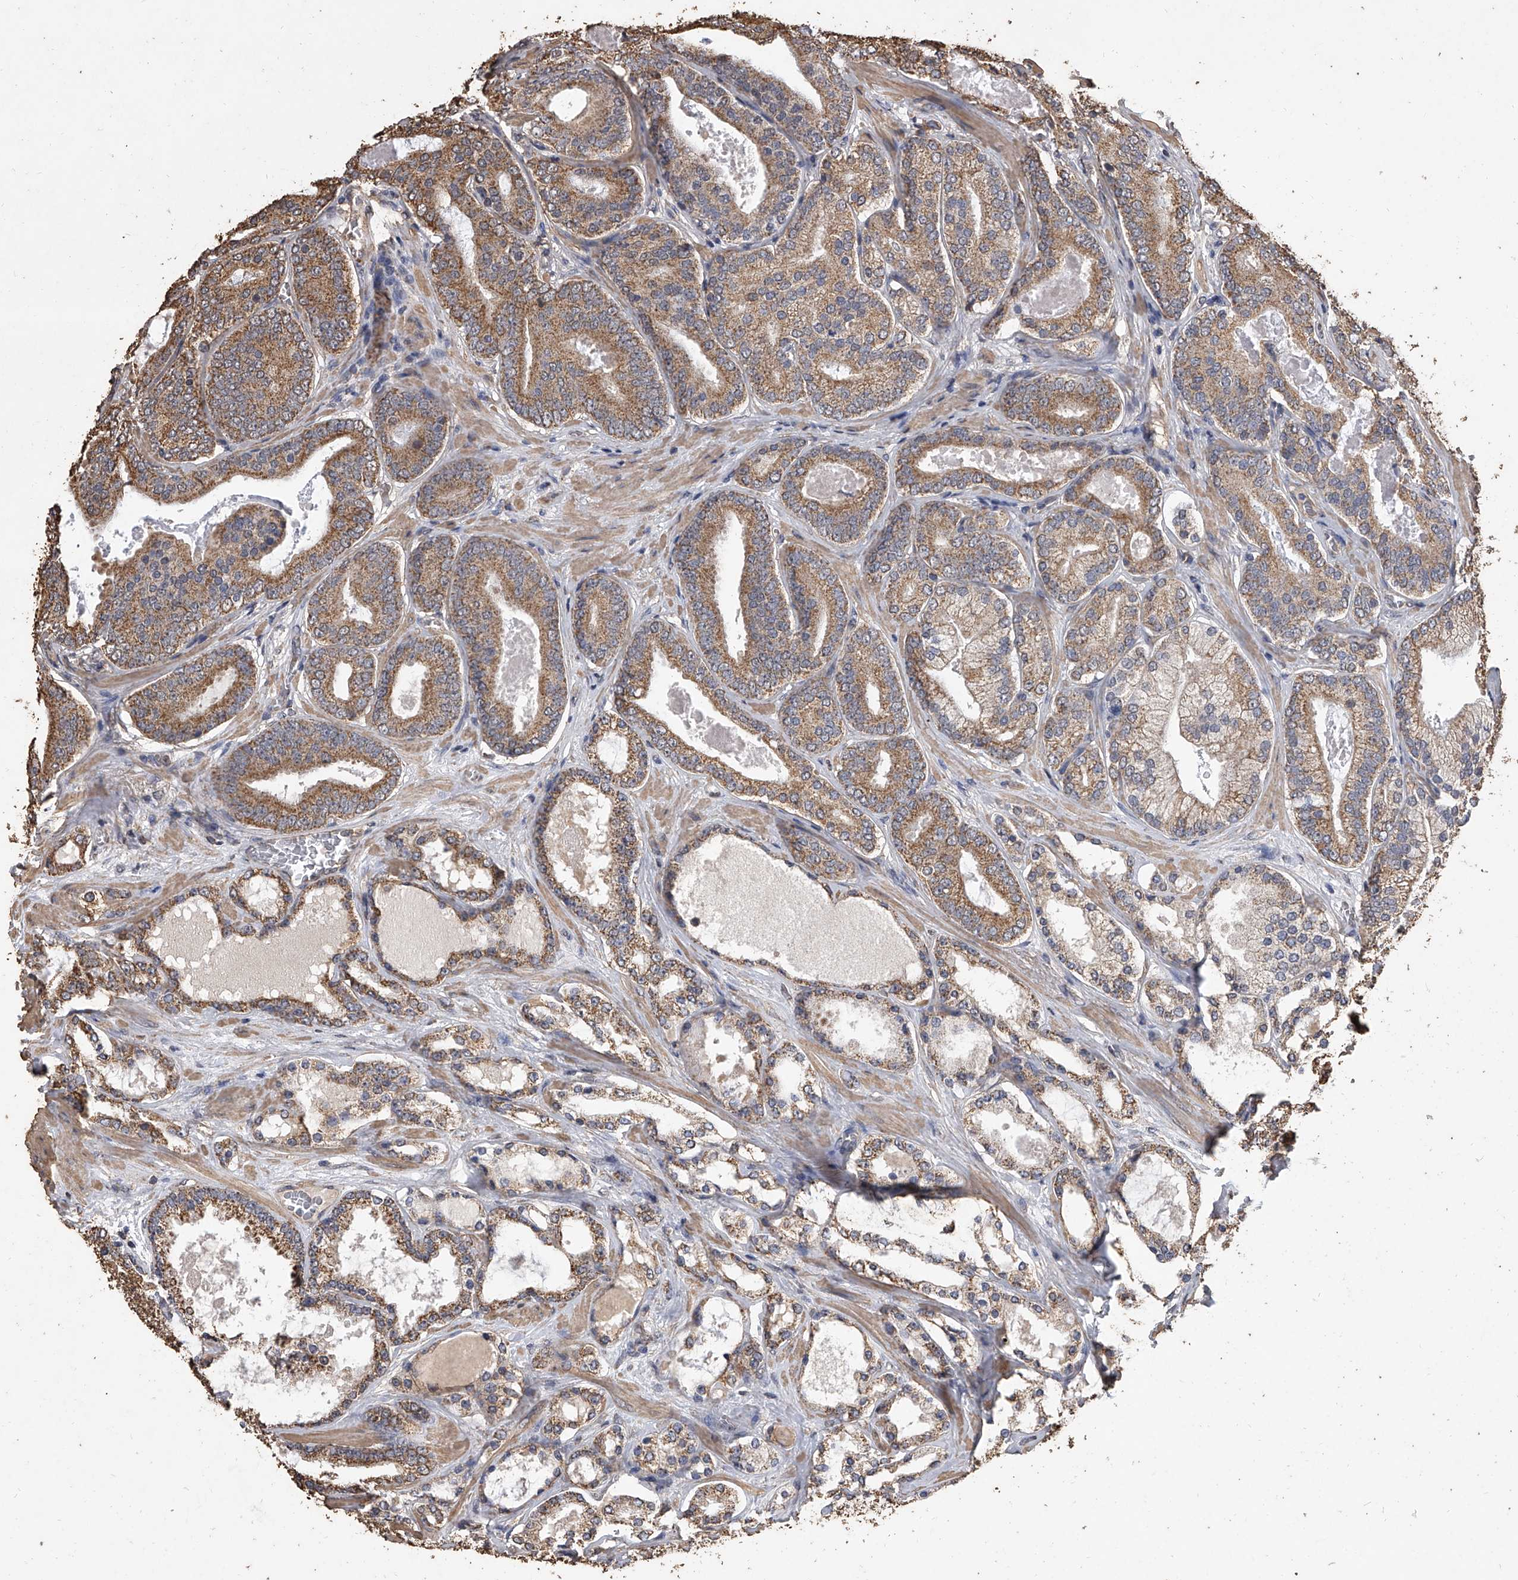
{"staining": {"intensity": "moderate", "quantity": ">75%", "location": "cytoplasmic/membranous"}, "tissue": "prostate cancer", "cell_type": "Tumor cells", "image_type": "cancer", "snomed": [{"axis": "morphology", "description": "Adenocarcinoma, High grade"}, {"axis": "topography", "description": "Prostate"}], "caption": "Immunohistochemical staining of prostate cancer (adenocarcinoma (high-grade)) demonstrates medium levels of moderate cytoplasmic/membranous positivity in approximately >75% of tumor cells. Using DAB (3,3'-diaminobenzidine) (brown) and hematoxylin (blue) stains, captured at high magnification using brightfield microscopy.", "gene": "MRPL28", "patient": {"sex": "male", "age": 60}}